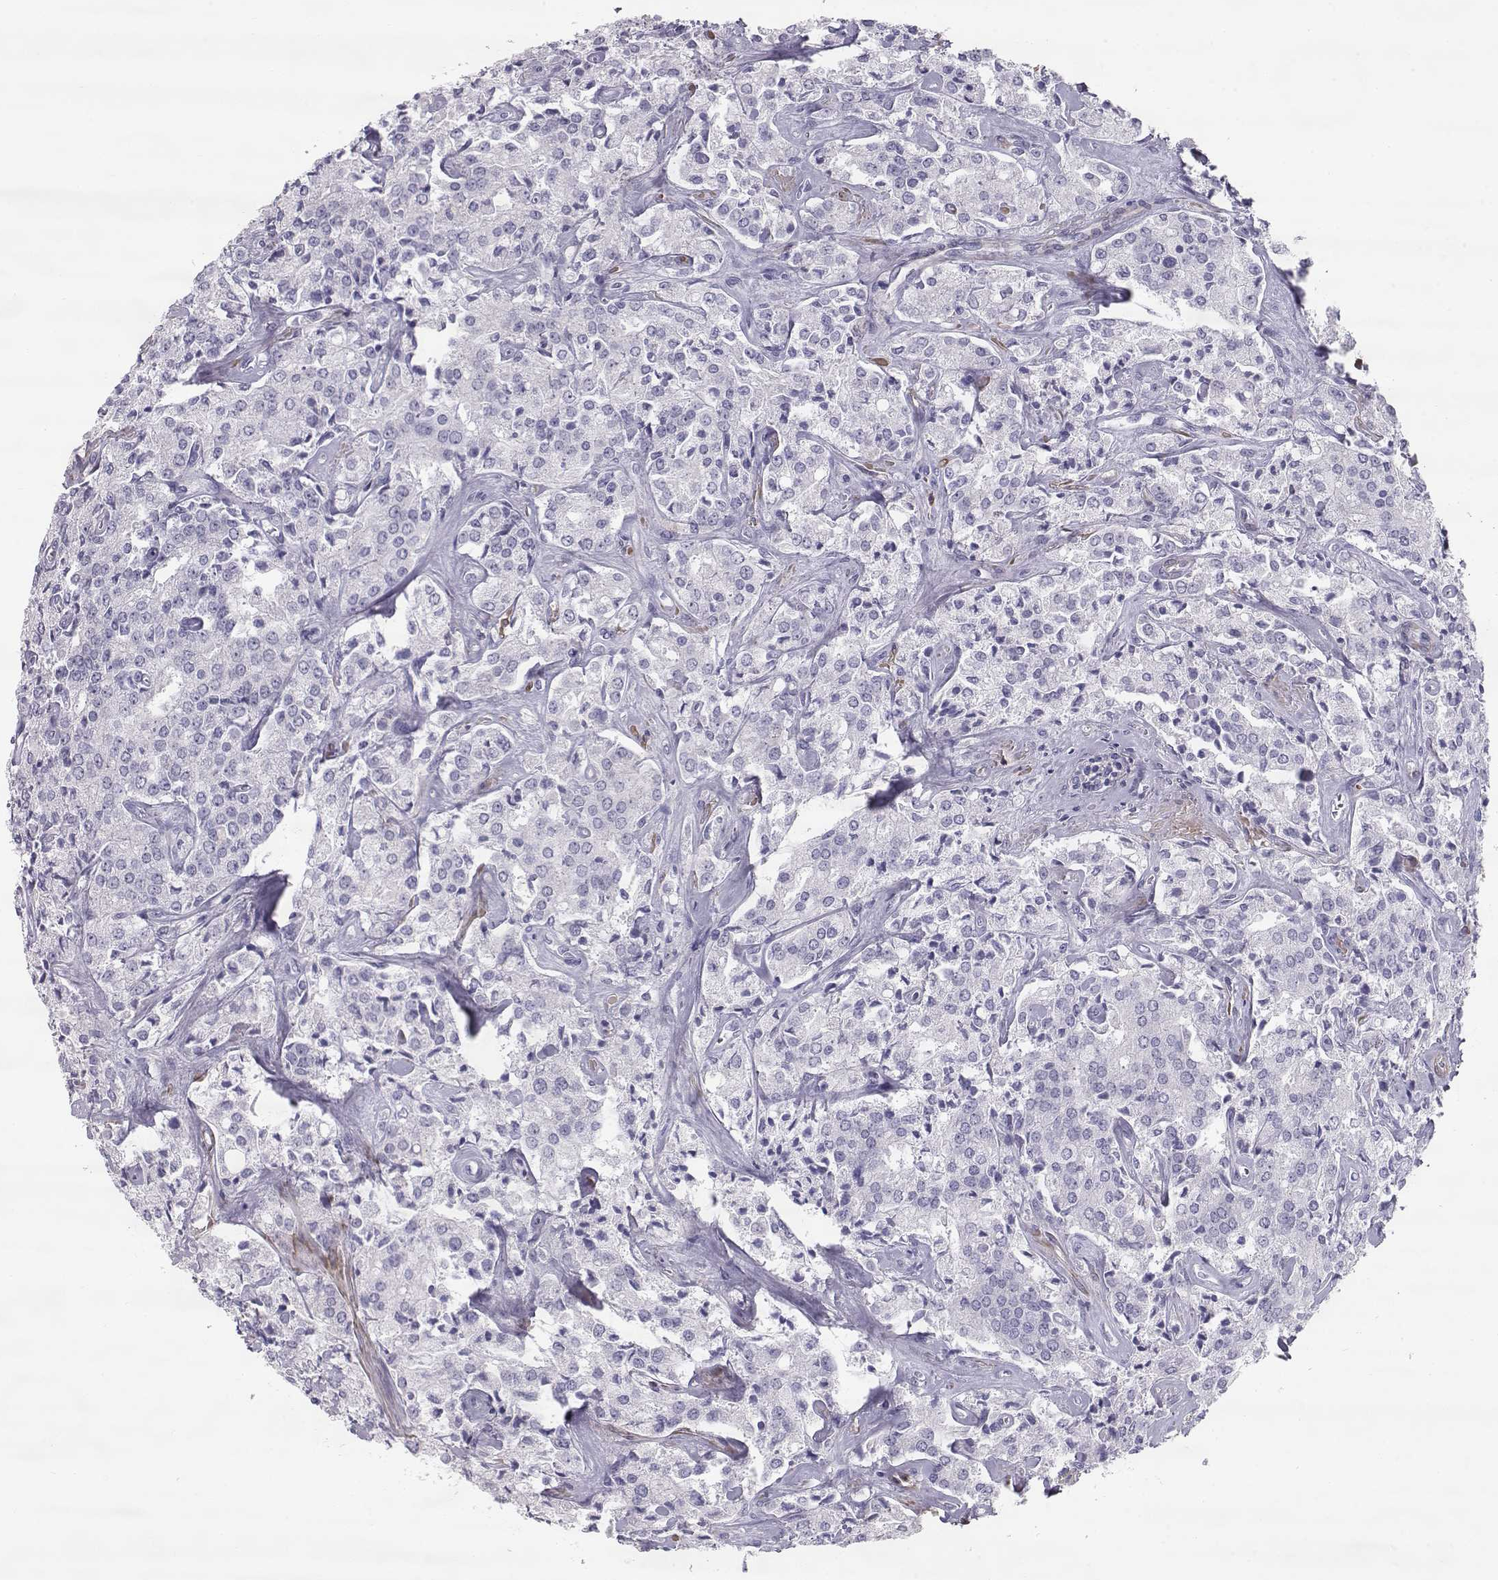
{"staining": {"intensity": "negative", "quantity": "none", "location": "none"}, "tissue": "prostate cancer", "cell_type": "Tumor cells", "image_type": "cancer", "snomed": [{"axis": "morphology", "description": "Adenocarcinoma, NOS"}, {"axis": "topography", "description": "Prostate"}], "caption": "Immunohistochemical staining of prostate cancer (adenocarcinoma) reveals no significant positivity in tumor cells.", "gene": "SLITRK3", "patient": {"sex": "male", "age": 66}}